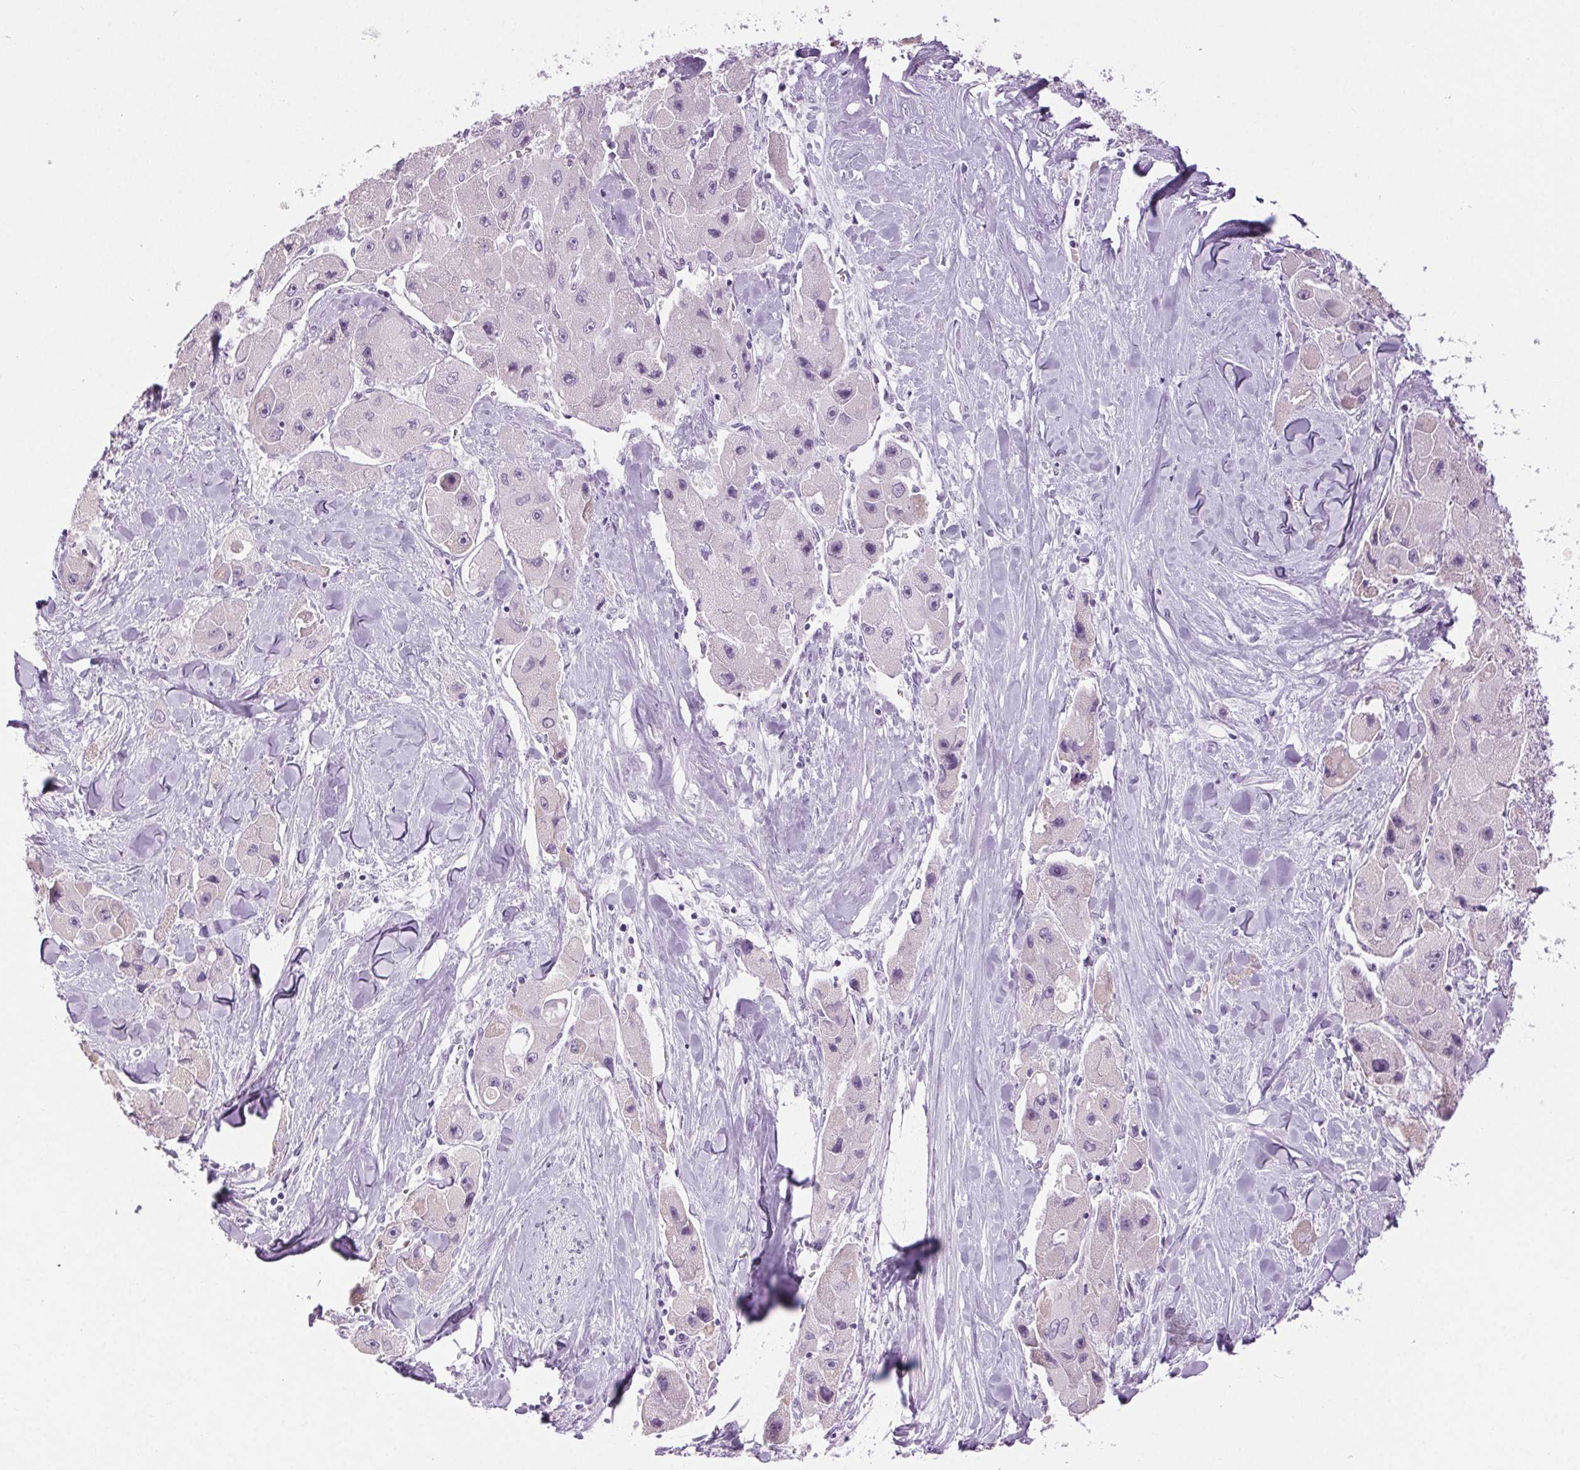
{"staining": {"intensity": "negative", "quantity": "none", "location": "none"}, "tissue": "liver cancer", "cell_type": "Tumor cells", "image_type": "cancer", "snomed": [{"axis": "morphology", "description": "Carcinoma, Hepatocellular, NOS"}, {"axis": "topography", "description": "Liver"}], "caption": "DAB (3,3'-diaminobenzidine) immunohistochemical staining of human liver hepatocellular carcinoma exhibits no significant positivity in tumor cells.", "gene": "BEND2", "patient": {"sex": "male", "age": 24}}